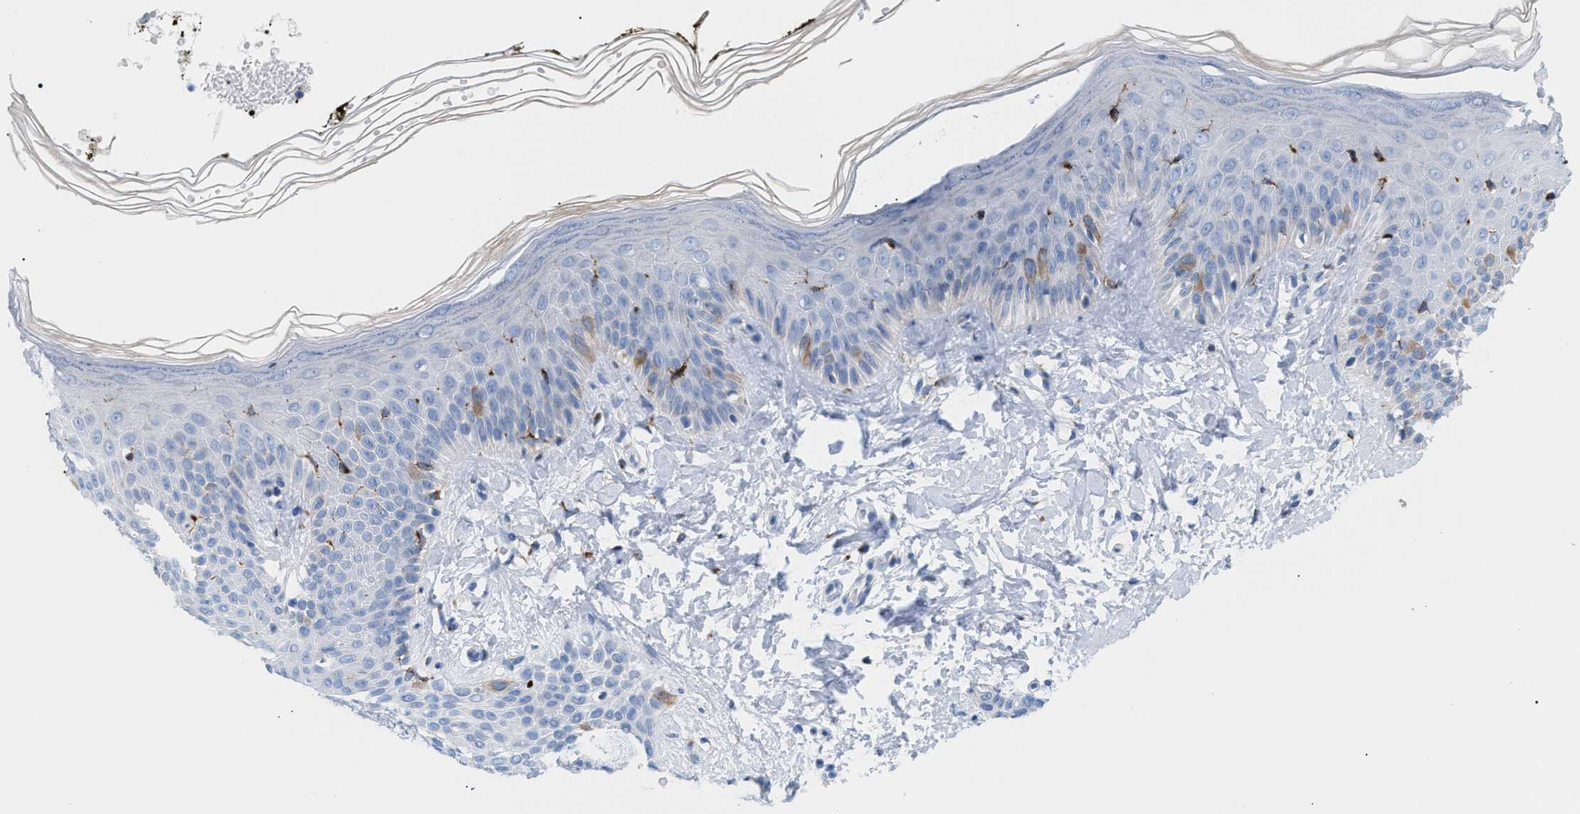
{"staining": {"intensity": "negative", "quantity": "none", "location": "none"}, "tissue": "skin", "cell_type": "Fibroblasts", "image_type": "normal", "snomed": [{"axis": "morphology", "description": "Normal tissue, NOS"}, {"axis": "topography", "description": "Skin"}, {"axis": "topography", "description": "Peripheral nerve tissue"}], "caption": "The histopathology image shows no staining of fibroblasts in benign skin.", "gene": "TACC3", "patient": {"sex": "male", "age": 24}}